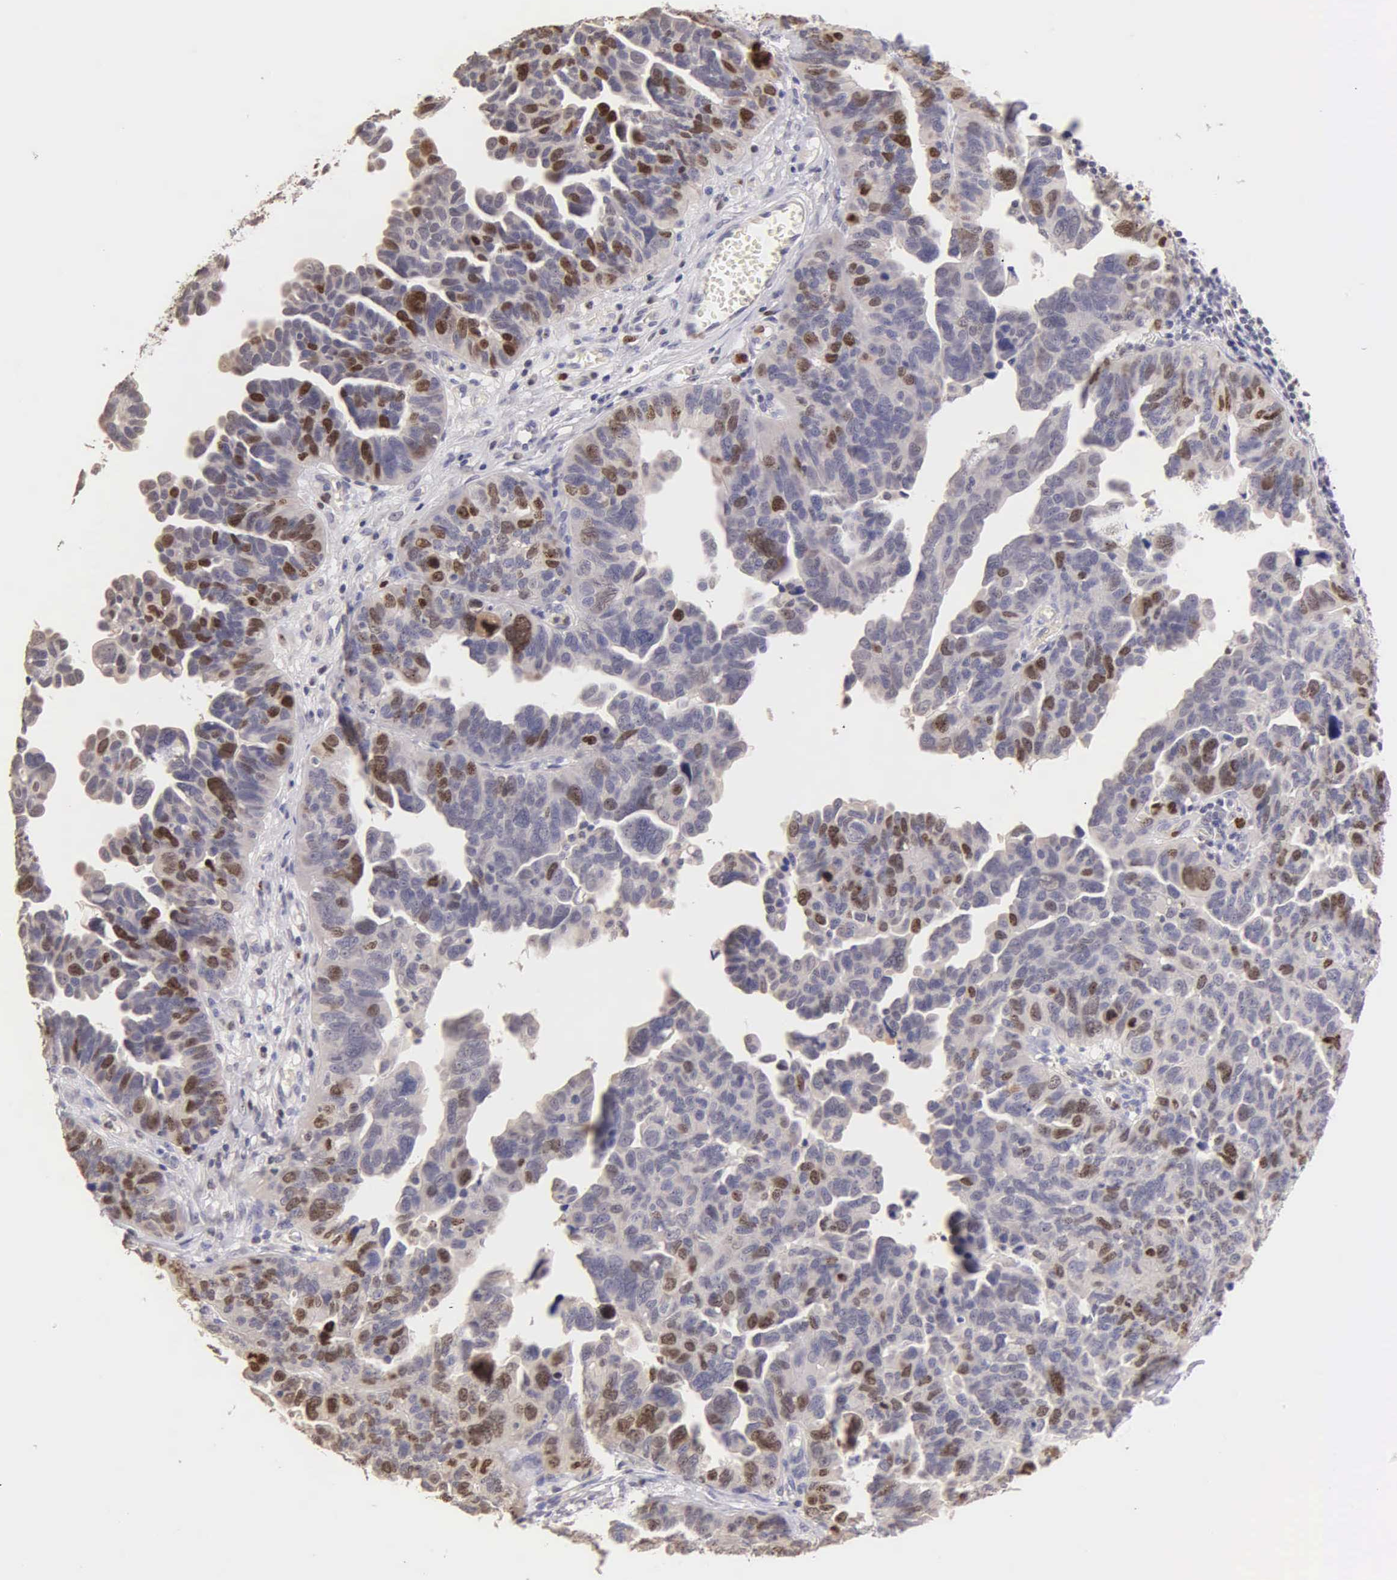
{"staining": {"intensity": "moderate", "quantity": "25%-75%", "location": "nuclear"}, "tissue": "ovarian cancer", "cell_type": "Tumor cells", "image_type": "cancer", "snomed": [{"axis": "morphology", "description": "Cystadenocarcinoma, serous, NOS"}, {"axis": "topography", "description": "Ovary"}], "caption": "Approximately 25%-75% of tumor cells in ovarian cancer demonstrate moderate nuclear protein expression as visualized by brown immunohistochemical staining.", "gene": "MKI67", "patient": {"sex": "female", "age": 64}}